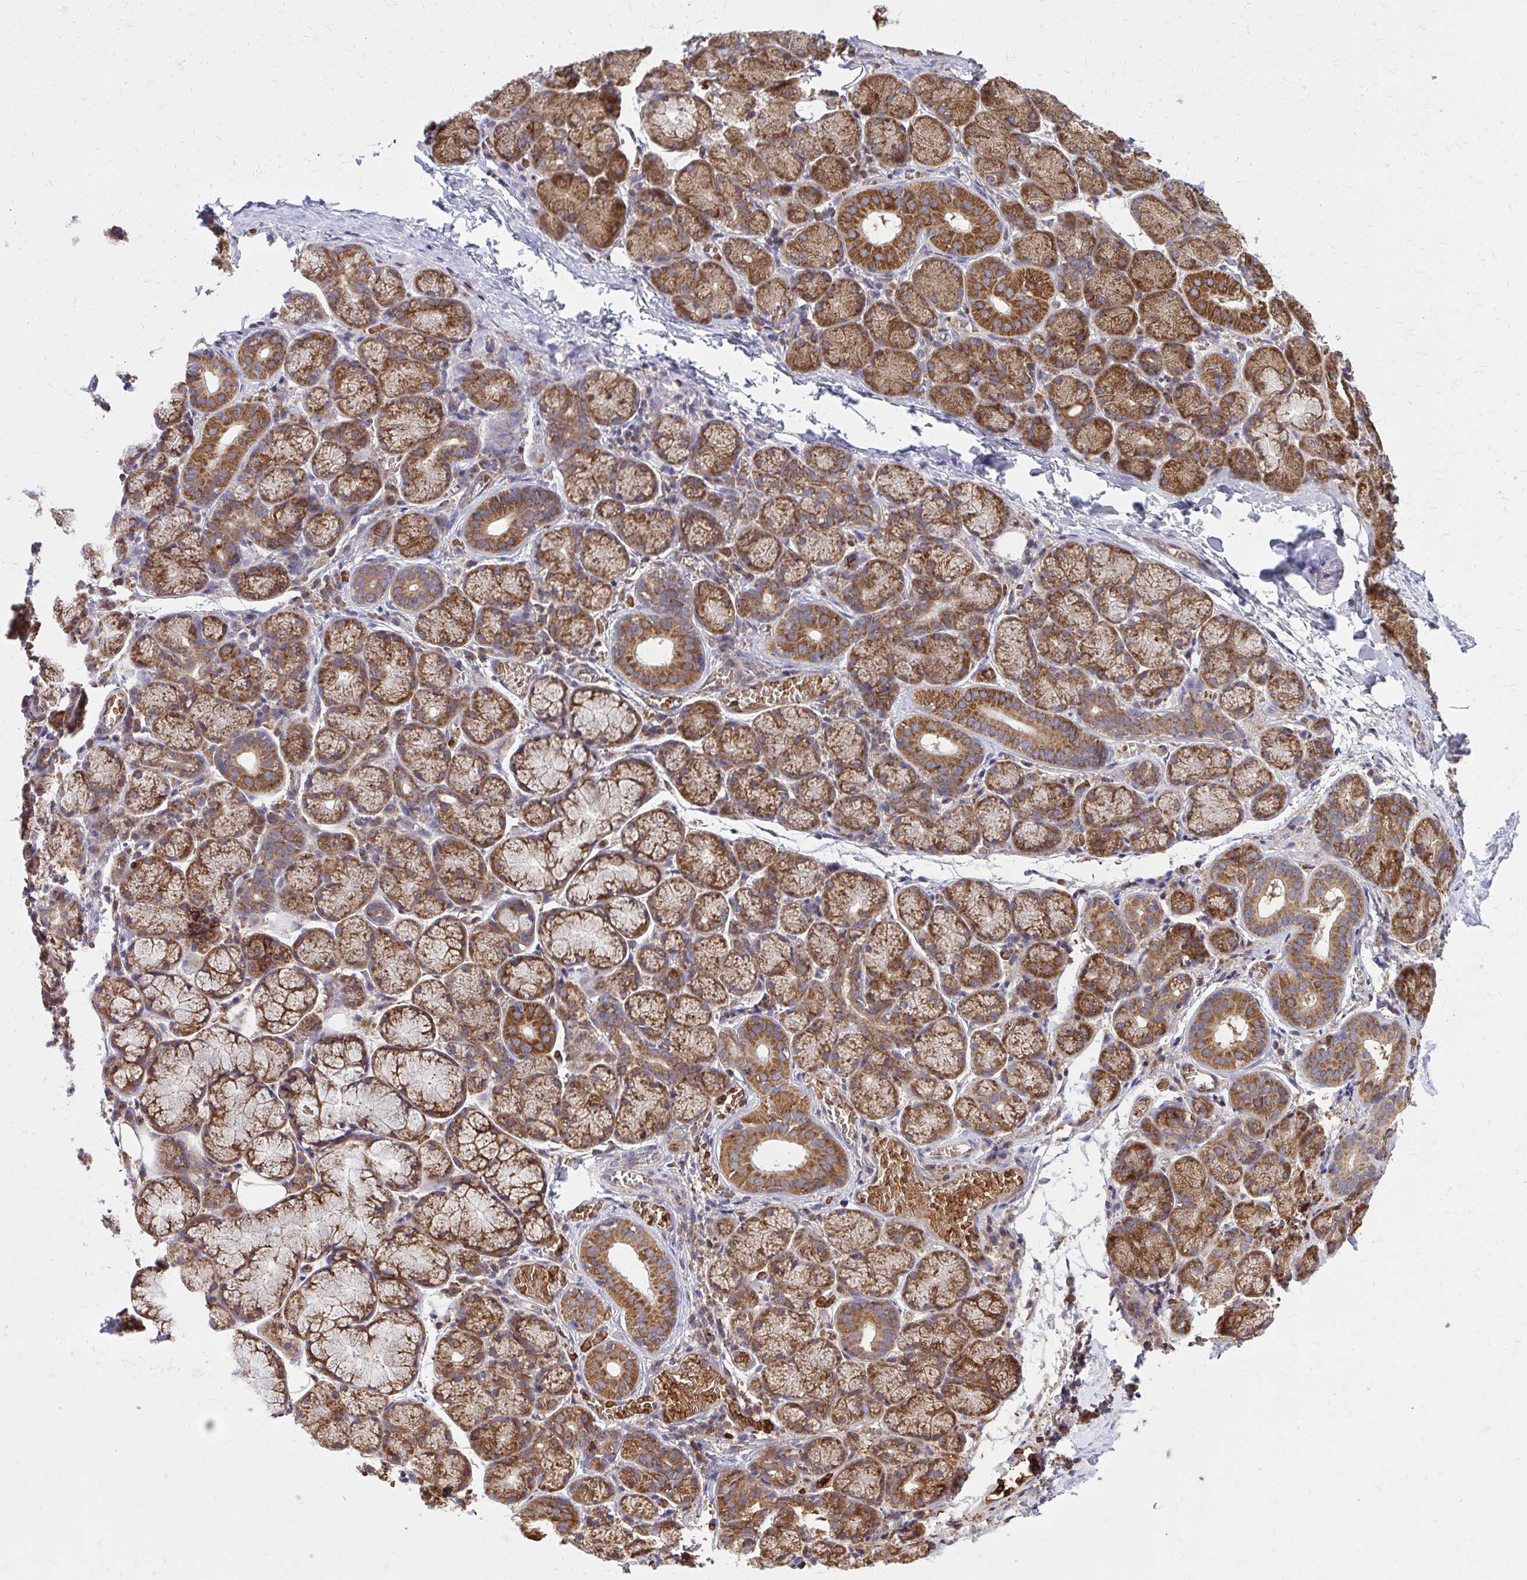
{"staining": {"intensity": "strong", "quantity": ">75%", "location": "cytoplasmic/membranous"}, "tissue": "salivary gland", "cell_type": "Glandular cells", "image_type": "normal", "snomed": [{"axis": "morphology", "description": "Normal tissue, NOS"}, {"axis": "topography", "description": "Salivary gland"}], "caption": "Immunohistochemical staining of unremarkable human salivary gland reveals >75% levels of strong cytoplasmic/membranous protein expression in about >75% of glandular cells. (brown staining indicates protein expression, while blue staining denotes nuclei).", "gene": "PDK4", "patient": {"sex": "female", "age": 24}}